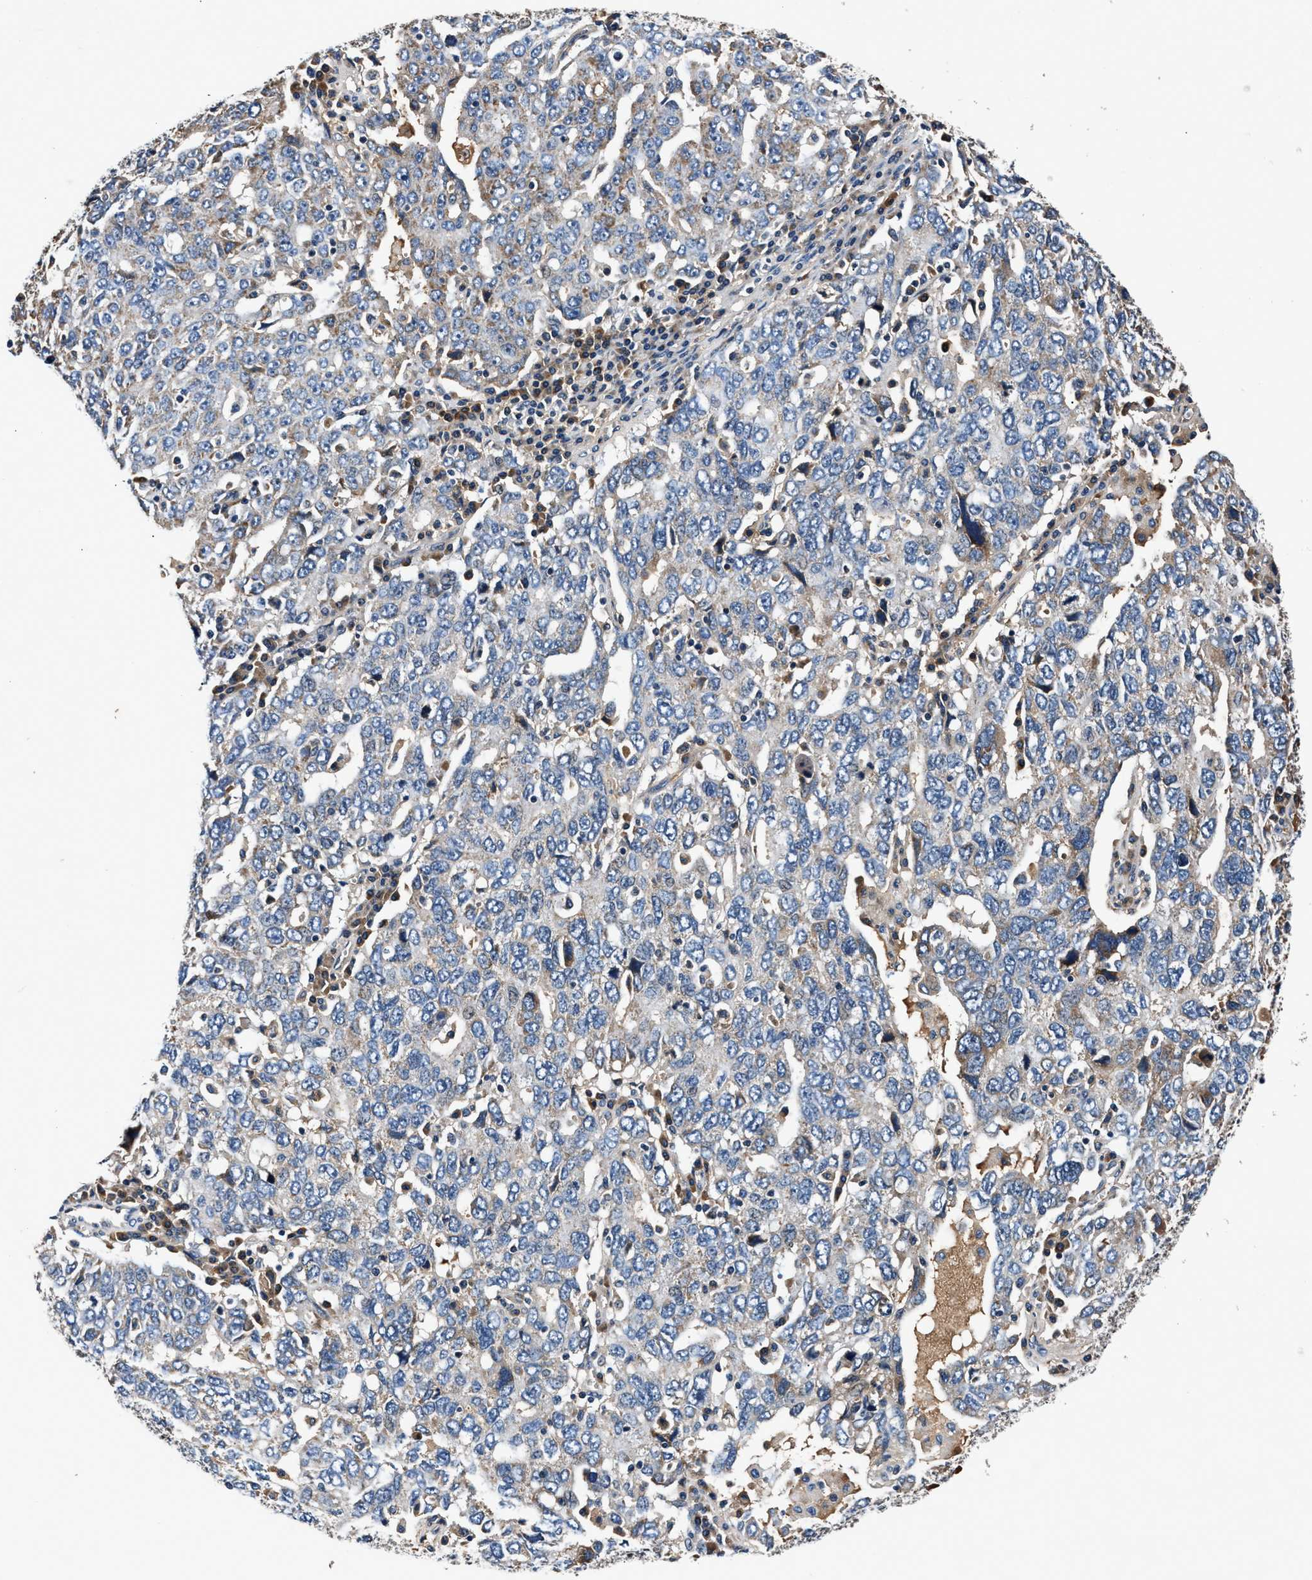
{"staining": {"intensity": "weak", "quantity": "<25%", "location": "cytoplasmic/membranous"}, "tissue": "ovarian cancer", "cell_type": "Tumor cells", "image_type": "cancer", "snomed": [{"axis": "morphology", "description": "Carcinoma, endometroid"}, {"axis": "topography", "description": "Ovary"}], "caption": "DAB (3,3'-diaminobenzidine) immunohistochemical staining of human ovarian cancer shows no significant positivity in tumor cells.", "gene": "IMMT", "patient": {"sex": "female", "age": 62}}